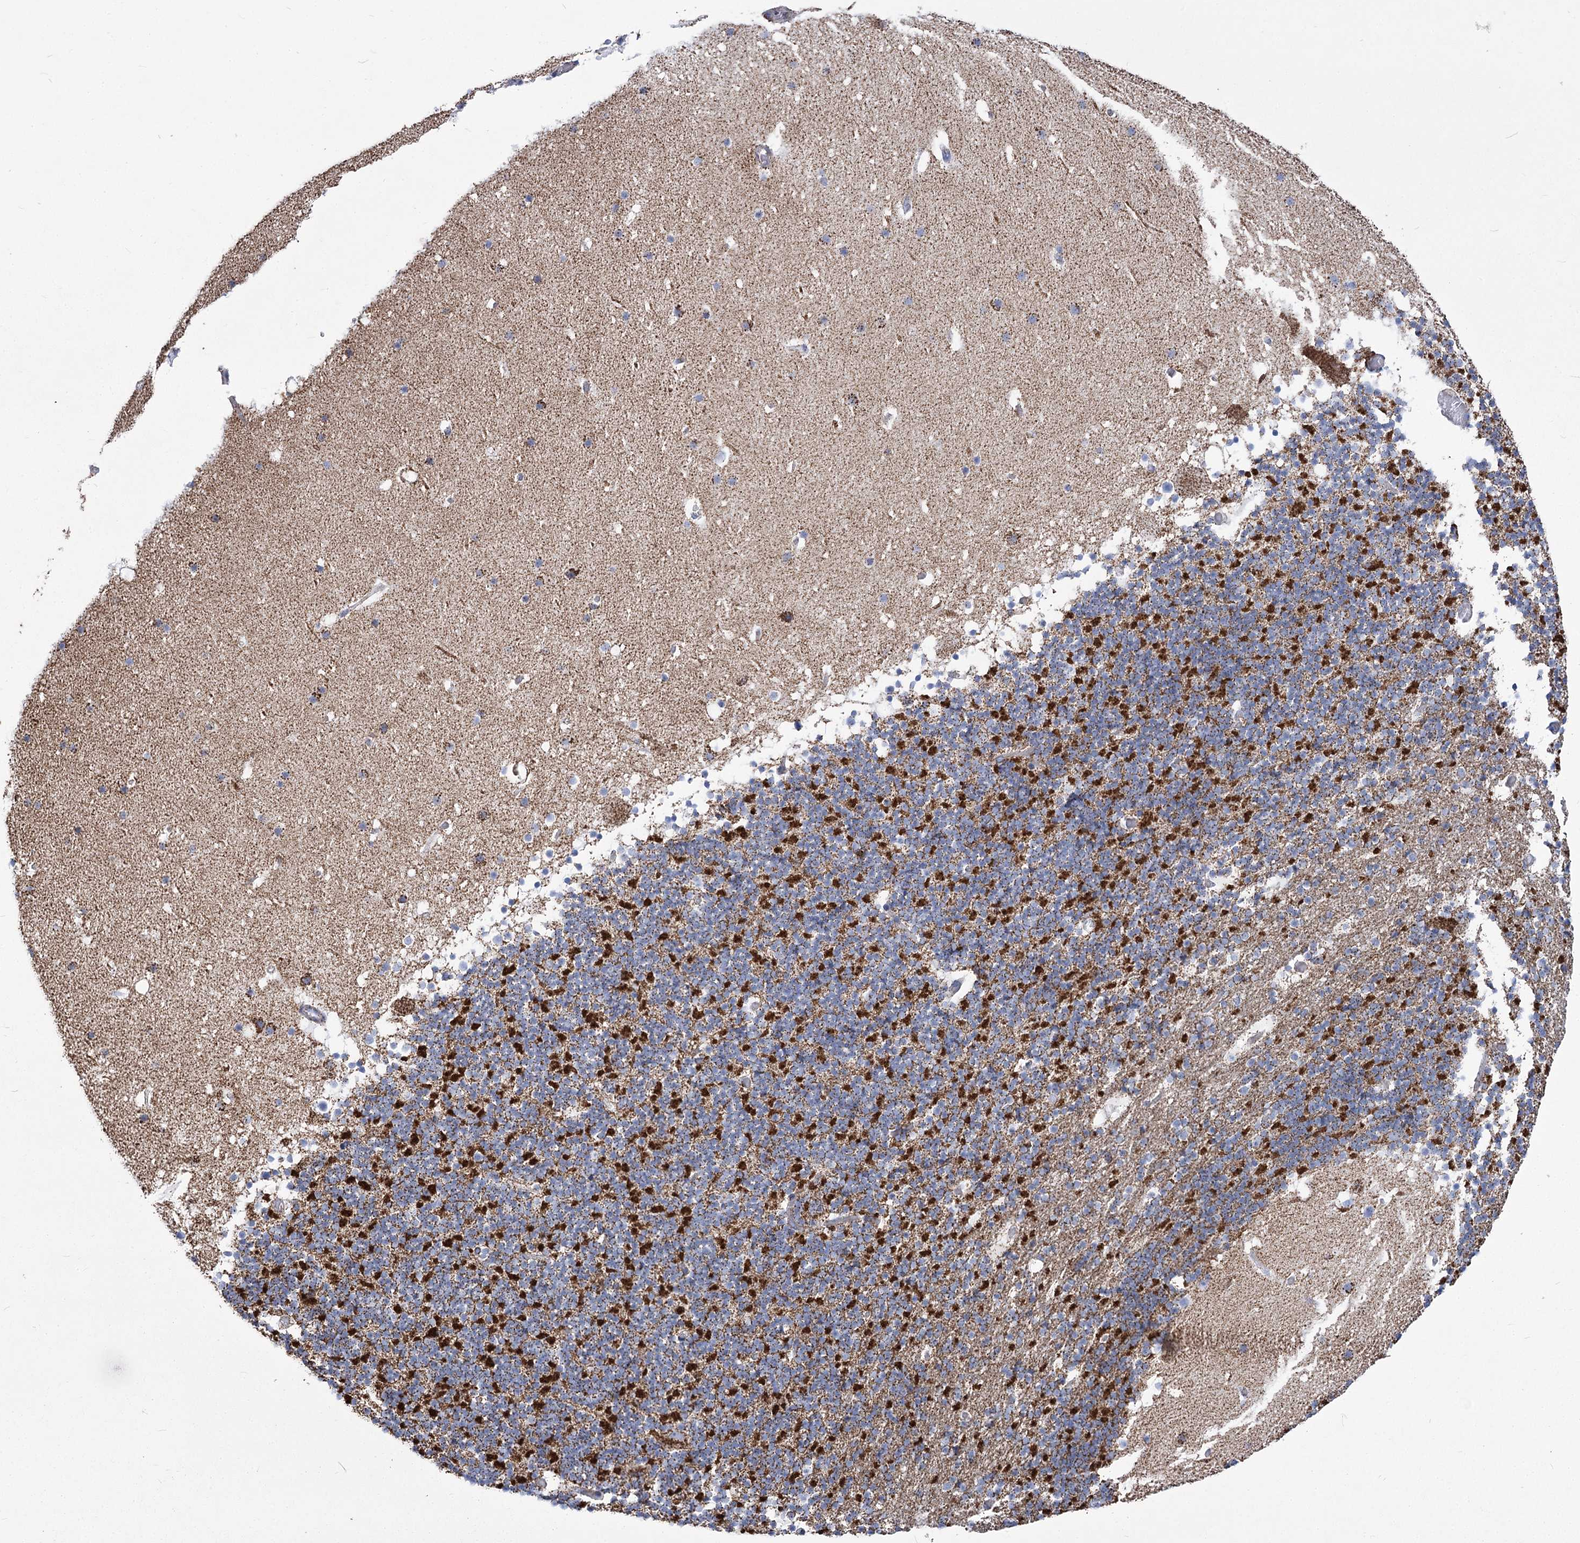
{"staining": {"intensity": "strong", "quantity": "25%-75%", "location": "cytoplasmic/membranous"}, "tissue": "cerebellum", "cell_type": "Cells in granular layer", "image_type": "normal", "snomed": [{"axis": "morphology", "description": "Normal tissue, NOS"}, {"axis": "topography", "description": "Cerebellum"}], "caption": "Cerebellum was stained to show a protein in brown. There is high levels of strong cytoplasmic/membranous positivity in approximately 25%-75% of cells in granular layer. The staining was performed using DAB (3,3'-diaminobenzidine), with brown indicating positive protein expression. Nuclei are stained blue with hematoxylin.", "gene": "PDHB", "patient": {"sex": "male", "age": 57}}